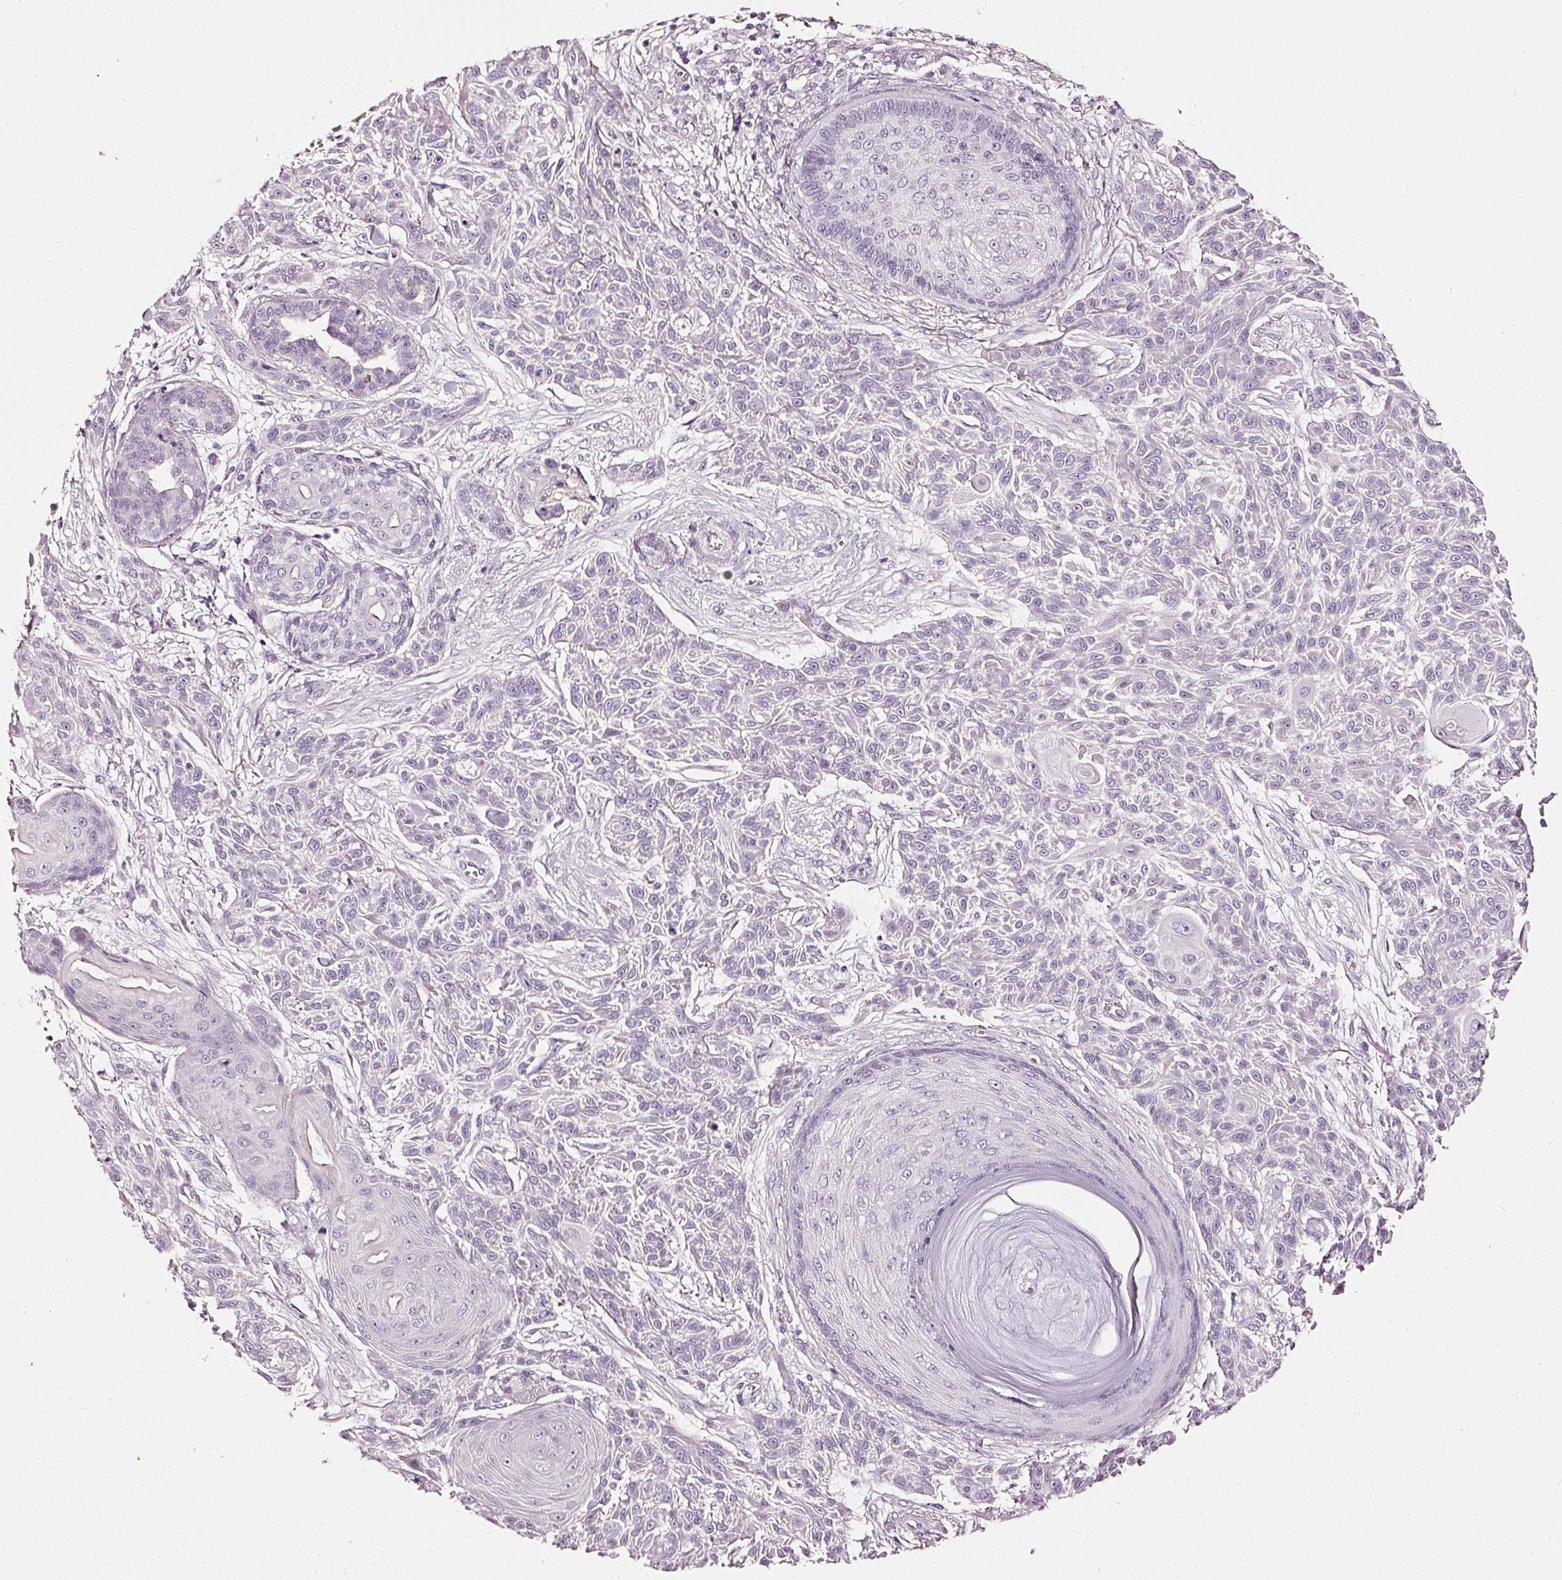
{"staining": {"intensity": "negative", "quantity": "none", "location": "none"}, "tissue": "skin cancer", "cell_type": "Tumor cells", "image_type": "cancer", "snomed": [{"axis": "morphology", "description": "Squamous cell carcinoma, NOS"}, {"axis": "topography", "description": "Skin"}], "caption": "The micrograph exhibits no staining of tumor cells in skin squamous cell carcinoma. Brightfield microscopy of immunohistochemistry (IHC) stained with DAB (3,3'-diaminobenzidine) (brown) and hematoxylin (blue), captured at high magnification.", "gene": "CNP", "patient": {"sex": "male", "age": 86}}